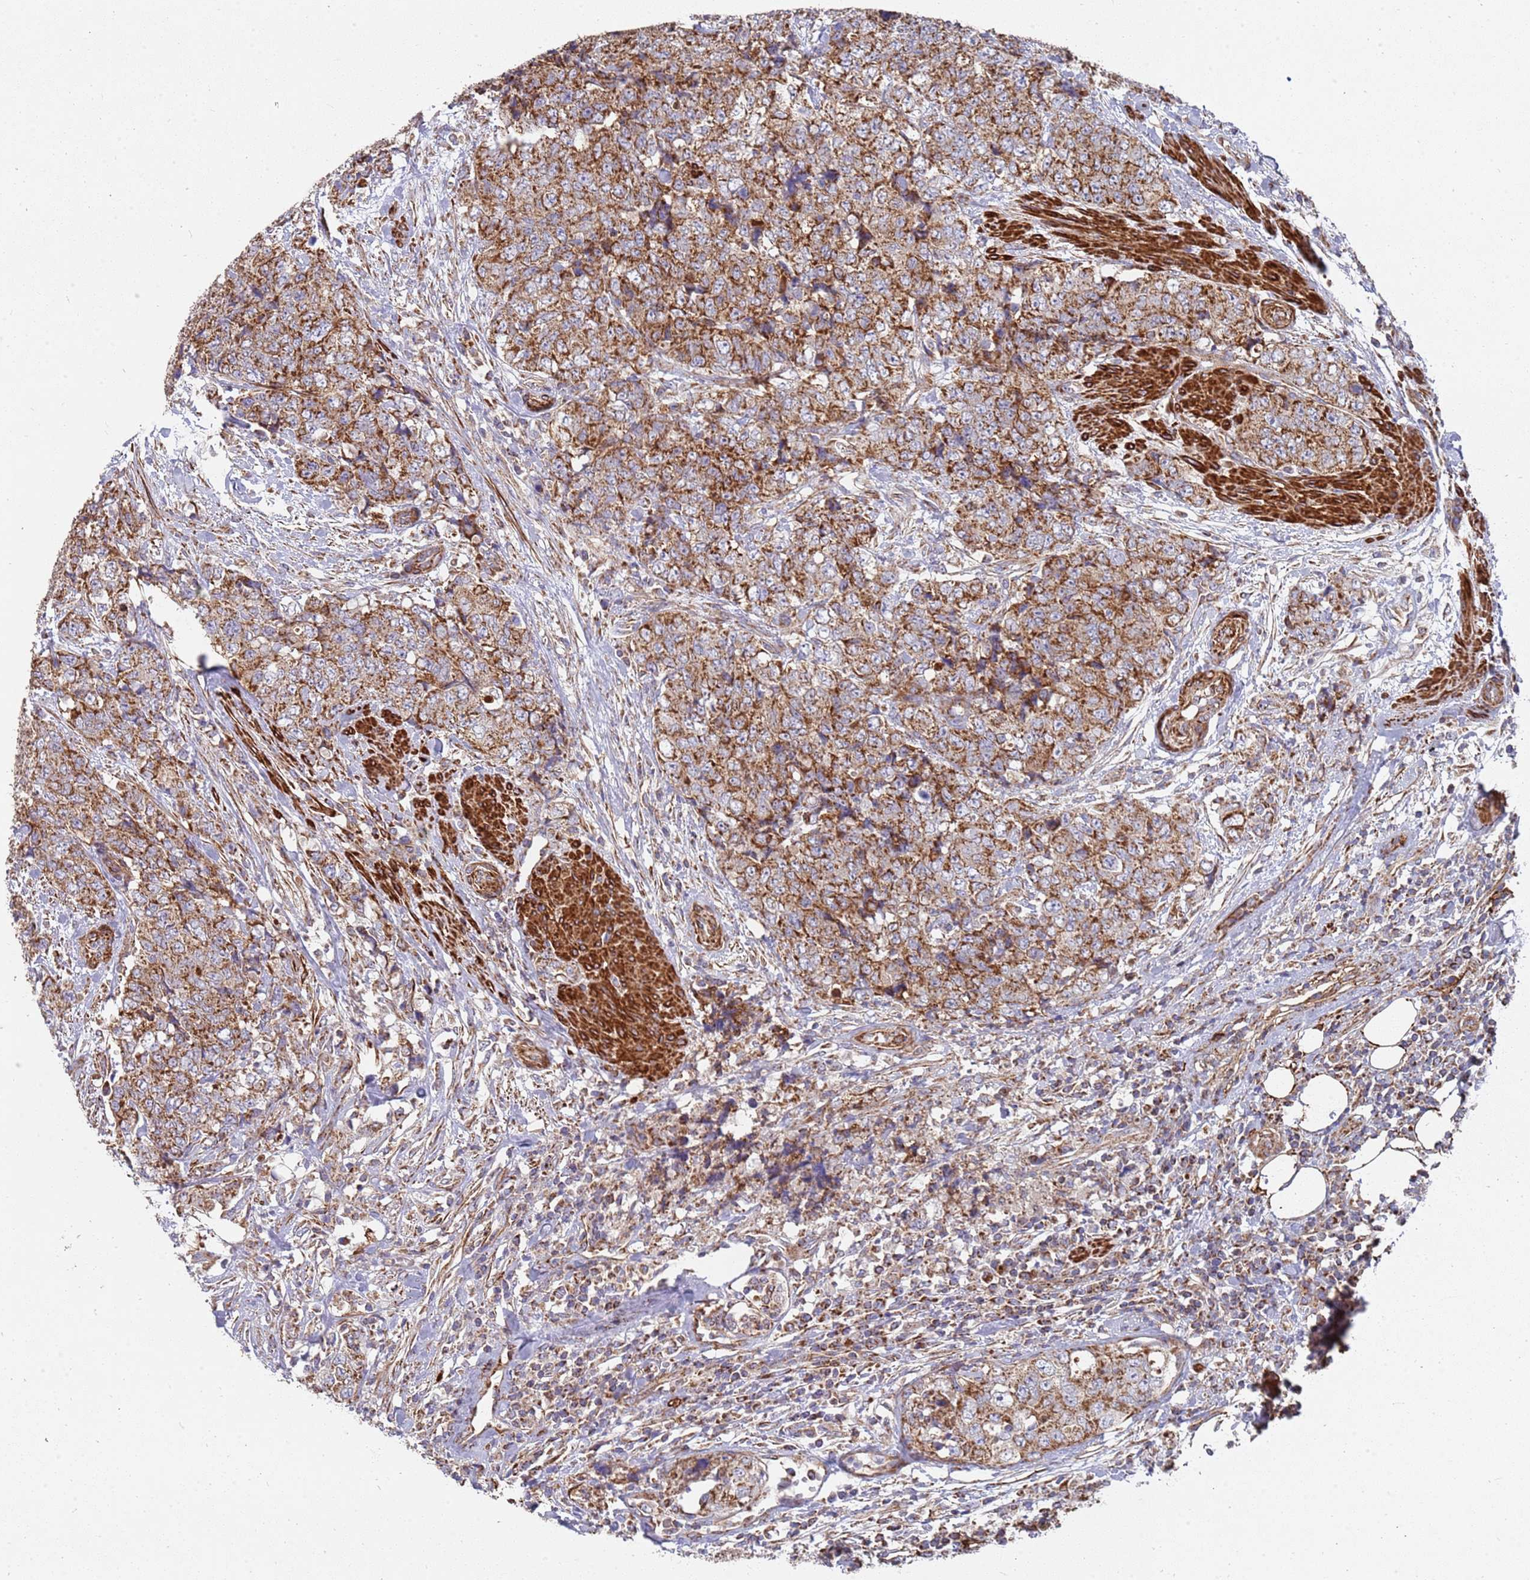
{"staining": {"intensity": "moderate", "quantity": ">75%", "location": "cytoplasmic/membranous"}, "tissue": "urothelial cancer", "cell_type": "Tumor cells", "image_type": "cancer", "snomed": [{"axis": "morphology", "description": "Urothelial carcinoma, High grade"}, {"axis": "topography", "description": "Urinary bladder"}], "caption": "Tumor cells exhibit medium levels of moderate cytoplasmic/membranous positivity in approximately >75% of cells in urothelial carcinoma (high-grade). Nuclei are stained in blue.", "gene": "WDFY3", "patient": {"sex": "female", "age": 78}}